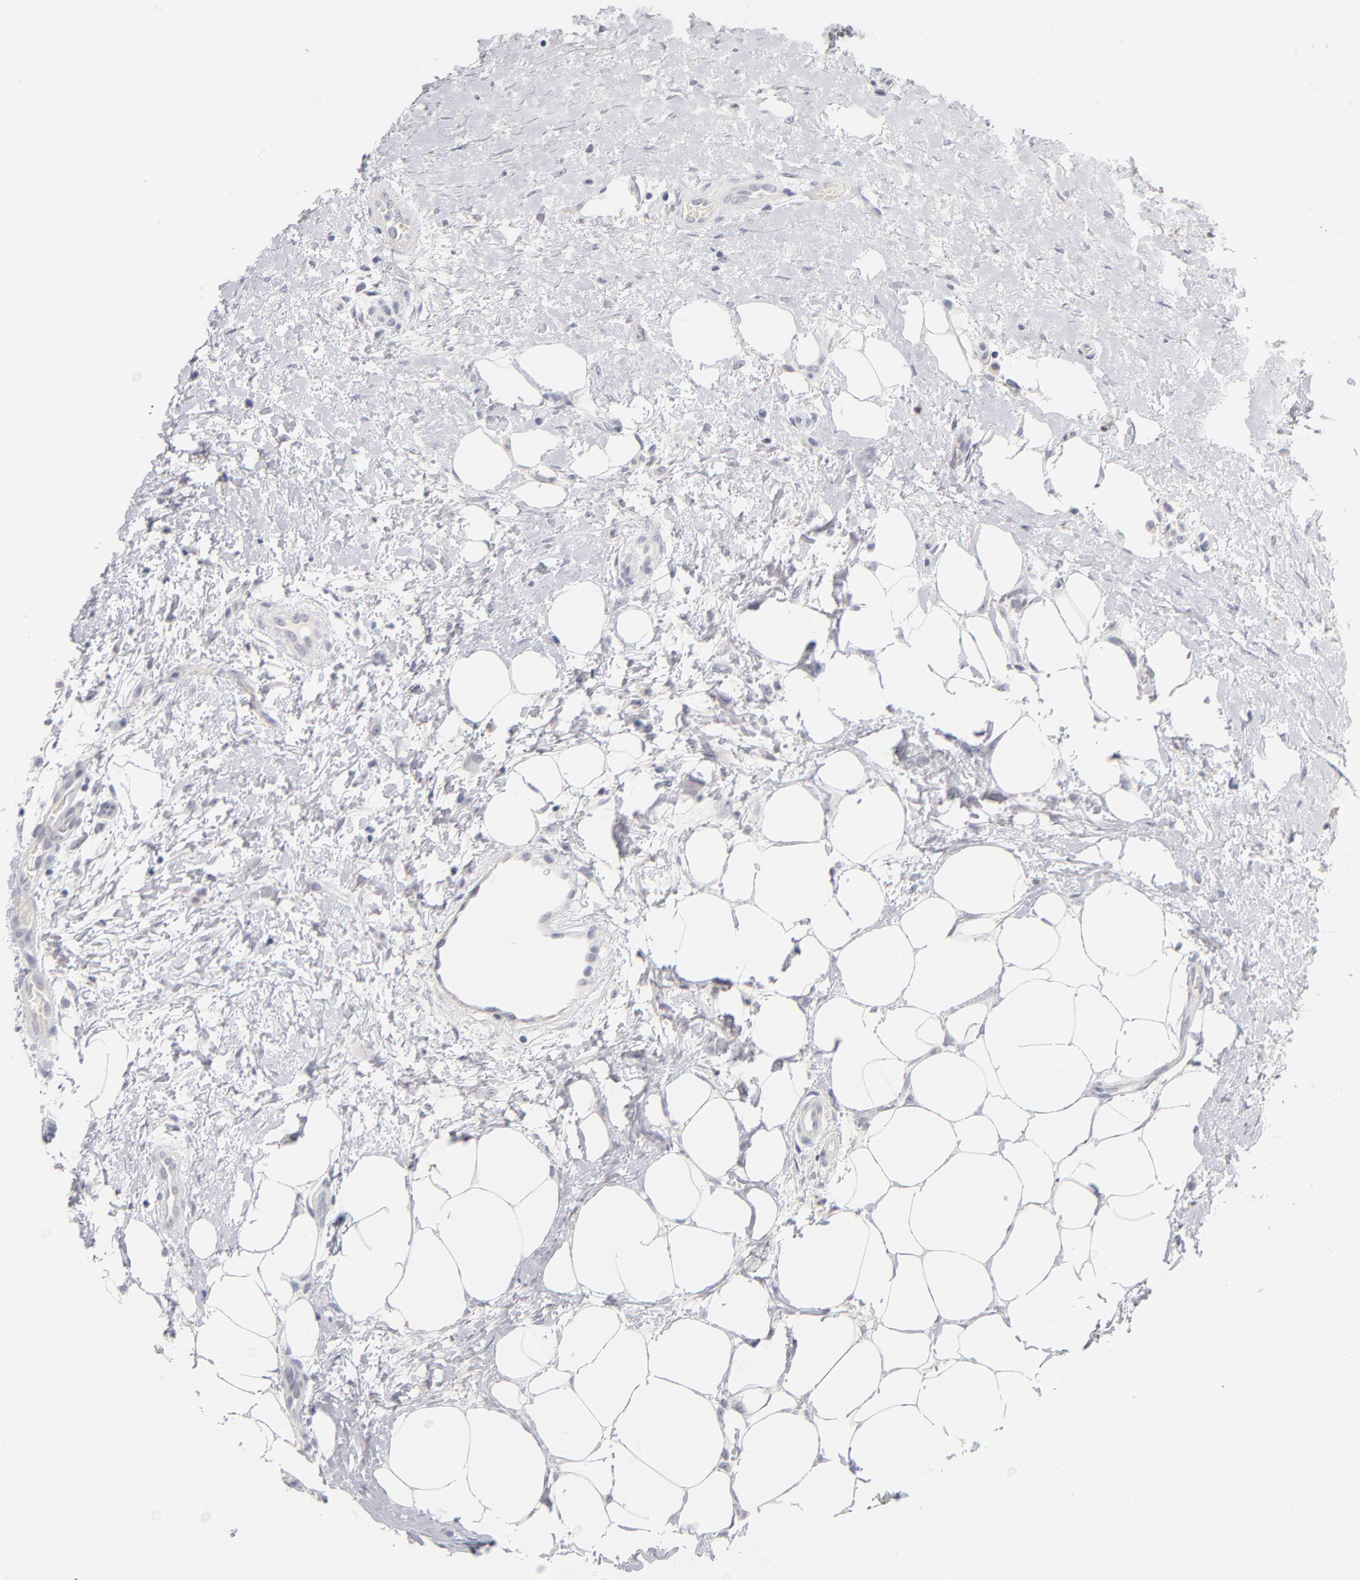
{"staining": {"intensity": "negative", "quantity": "none", "location": "none"}, "tissue": "lymphoma", "cell_type": "Tumor cells", "image_type": "cancer", "snomed": [{"axis": "morphology", "description": "Malignant lymphoma, non-Hodgkin's type, Low grade"}, {"axis": "topography", "description": "Lymph node"}], "caption": "This is an immunohistochemistry micrograph of human lymphoma. There is no staining in tumor cells.", "gene": "PARP1", "patient": {"sex": "female", "age": 76}}